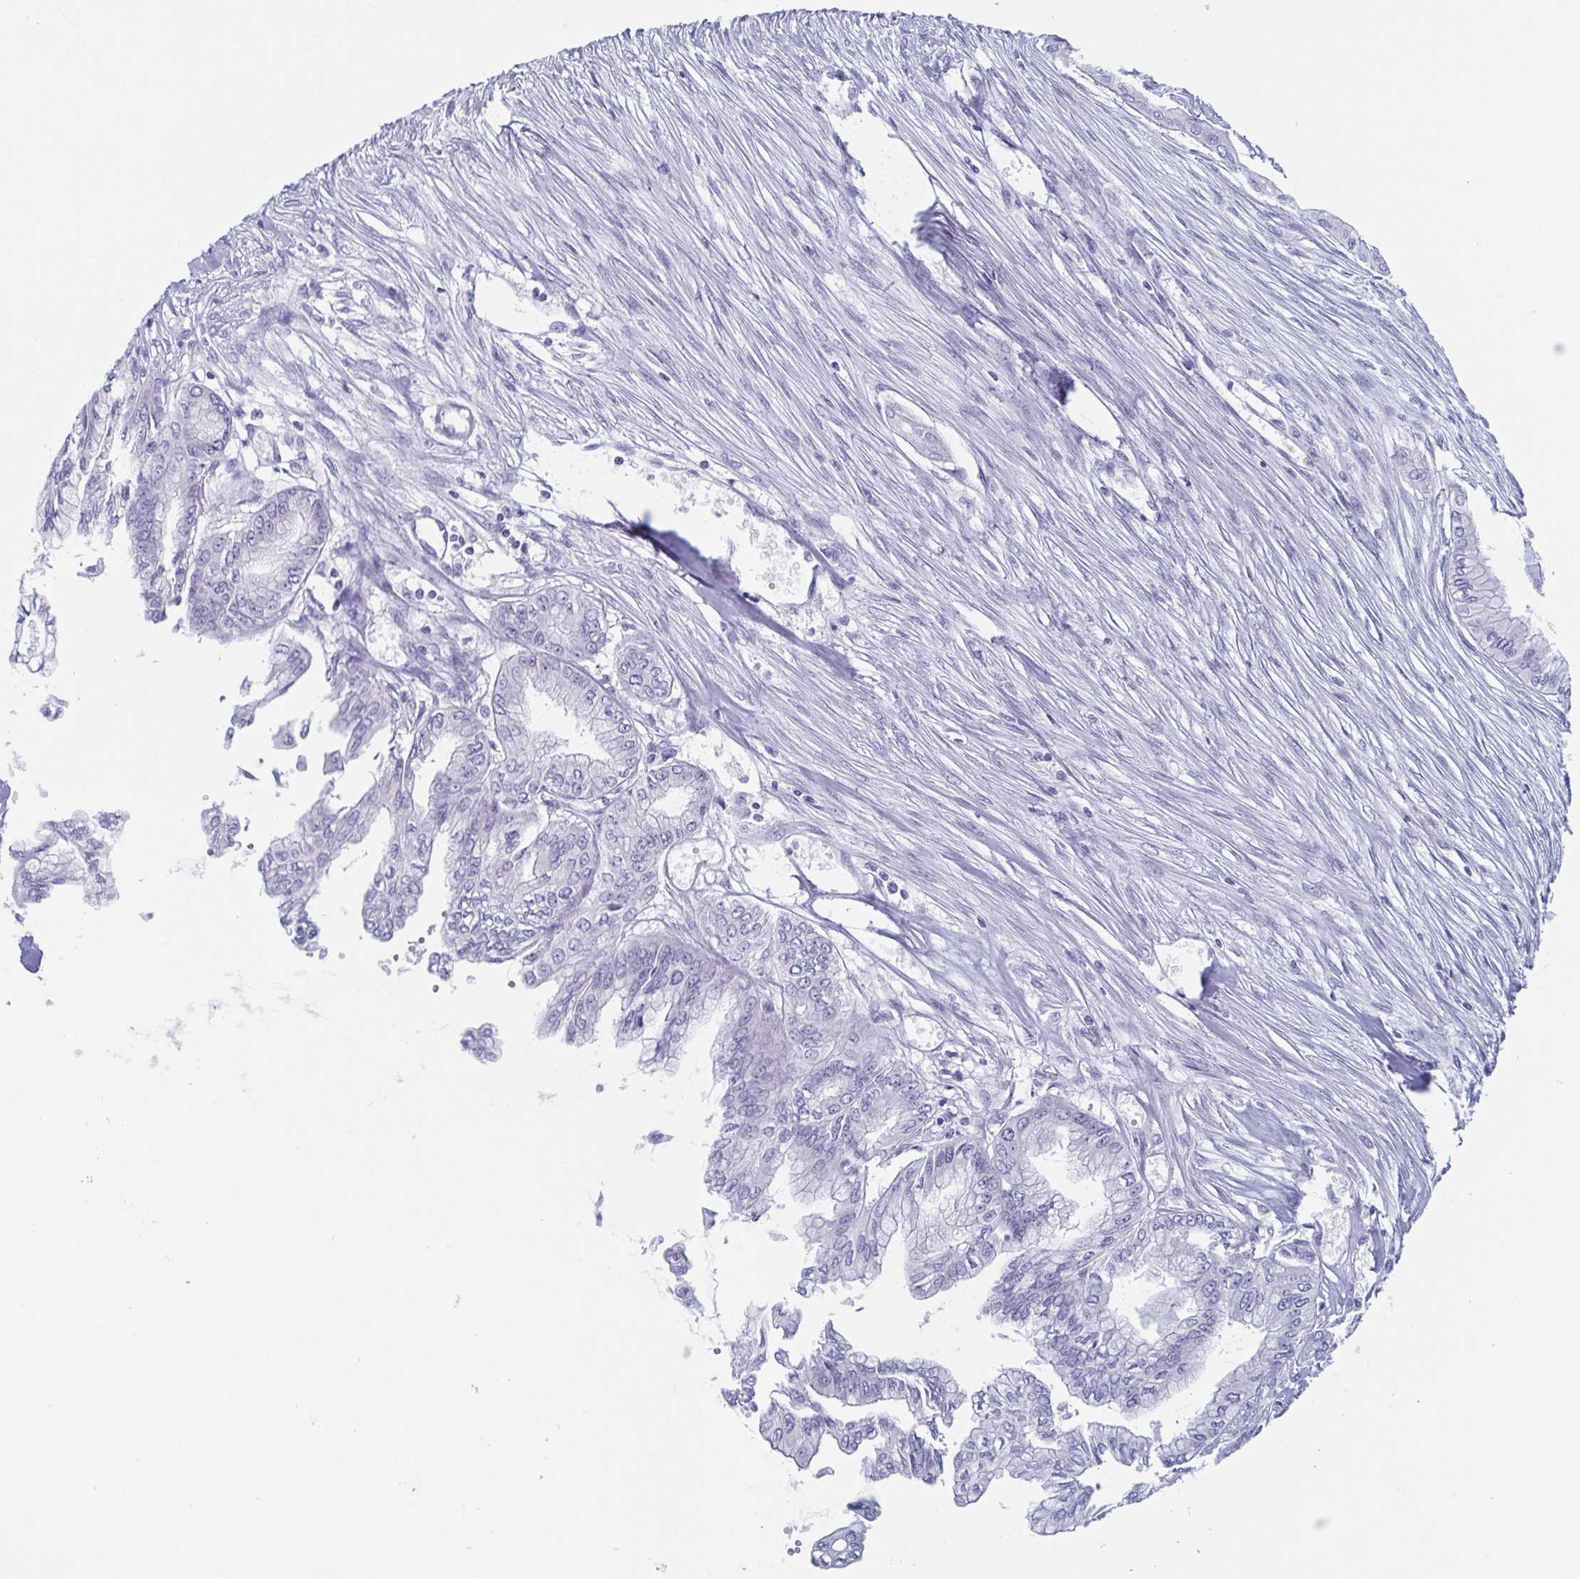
{"staining": {"intensity": "negative", "quantity": "none", "location": "none"}, "tissue": "pancreatic cancer", "cell_type": "Tumor cells", "image_type": "cancer", "snomed": [{"axis": "morphology", "description": "Adenocarcinoma, NOS"}, {"axis": "topography", "description": "Pancreas"}], "caption": "Tumor cells show no significant positivity in pancreatic cancer (adenocarcinoma).", "gene": "LYRM2", "patient": {"sex": "female", "age": 68}}